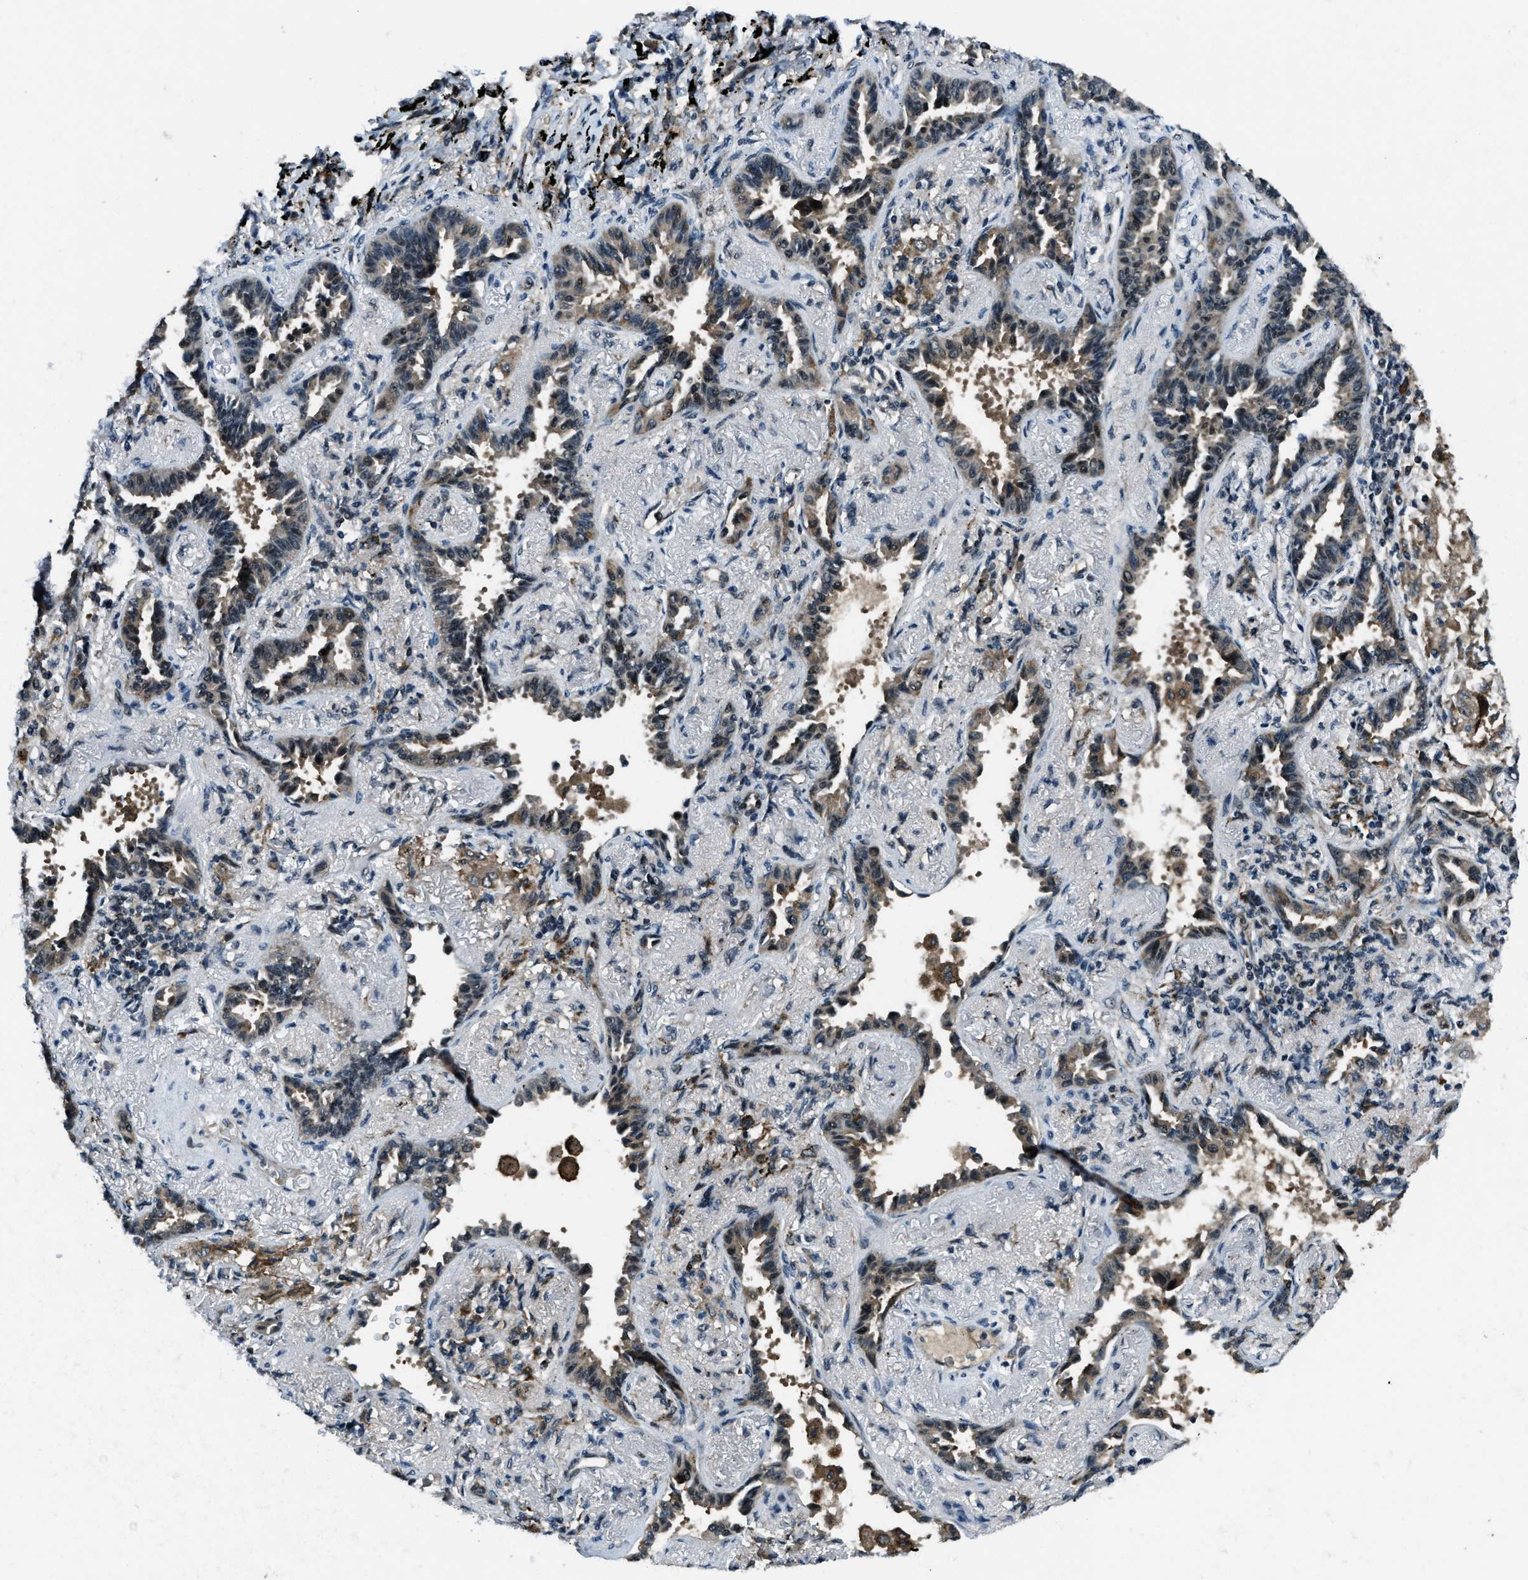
{"staining": {"intensity": "weak", "quantity": ">75%", "location": "cytoplasmic/membranous"}, "tissue": "lung cancer", "cell_type": "Tumor cells", "image_type": "cancer", "snomed": [{"axis": "morphology", "description": "Adenocarcinoma, NOS"}, {"axis": "topography", "description": "Lung"}], "caption": "A low amount of weak cytoplasmic/membranous staining is appreciated in about >75% of tumor cells in lung cancer (adenocarcinoma) tissue.", "gene": "ACTL9", "patient": {"sex": "male", "age": 59}}